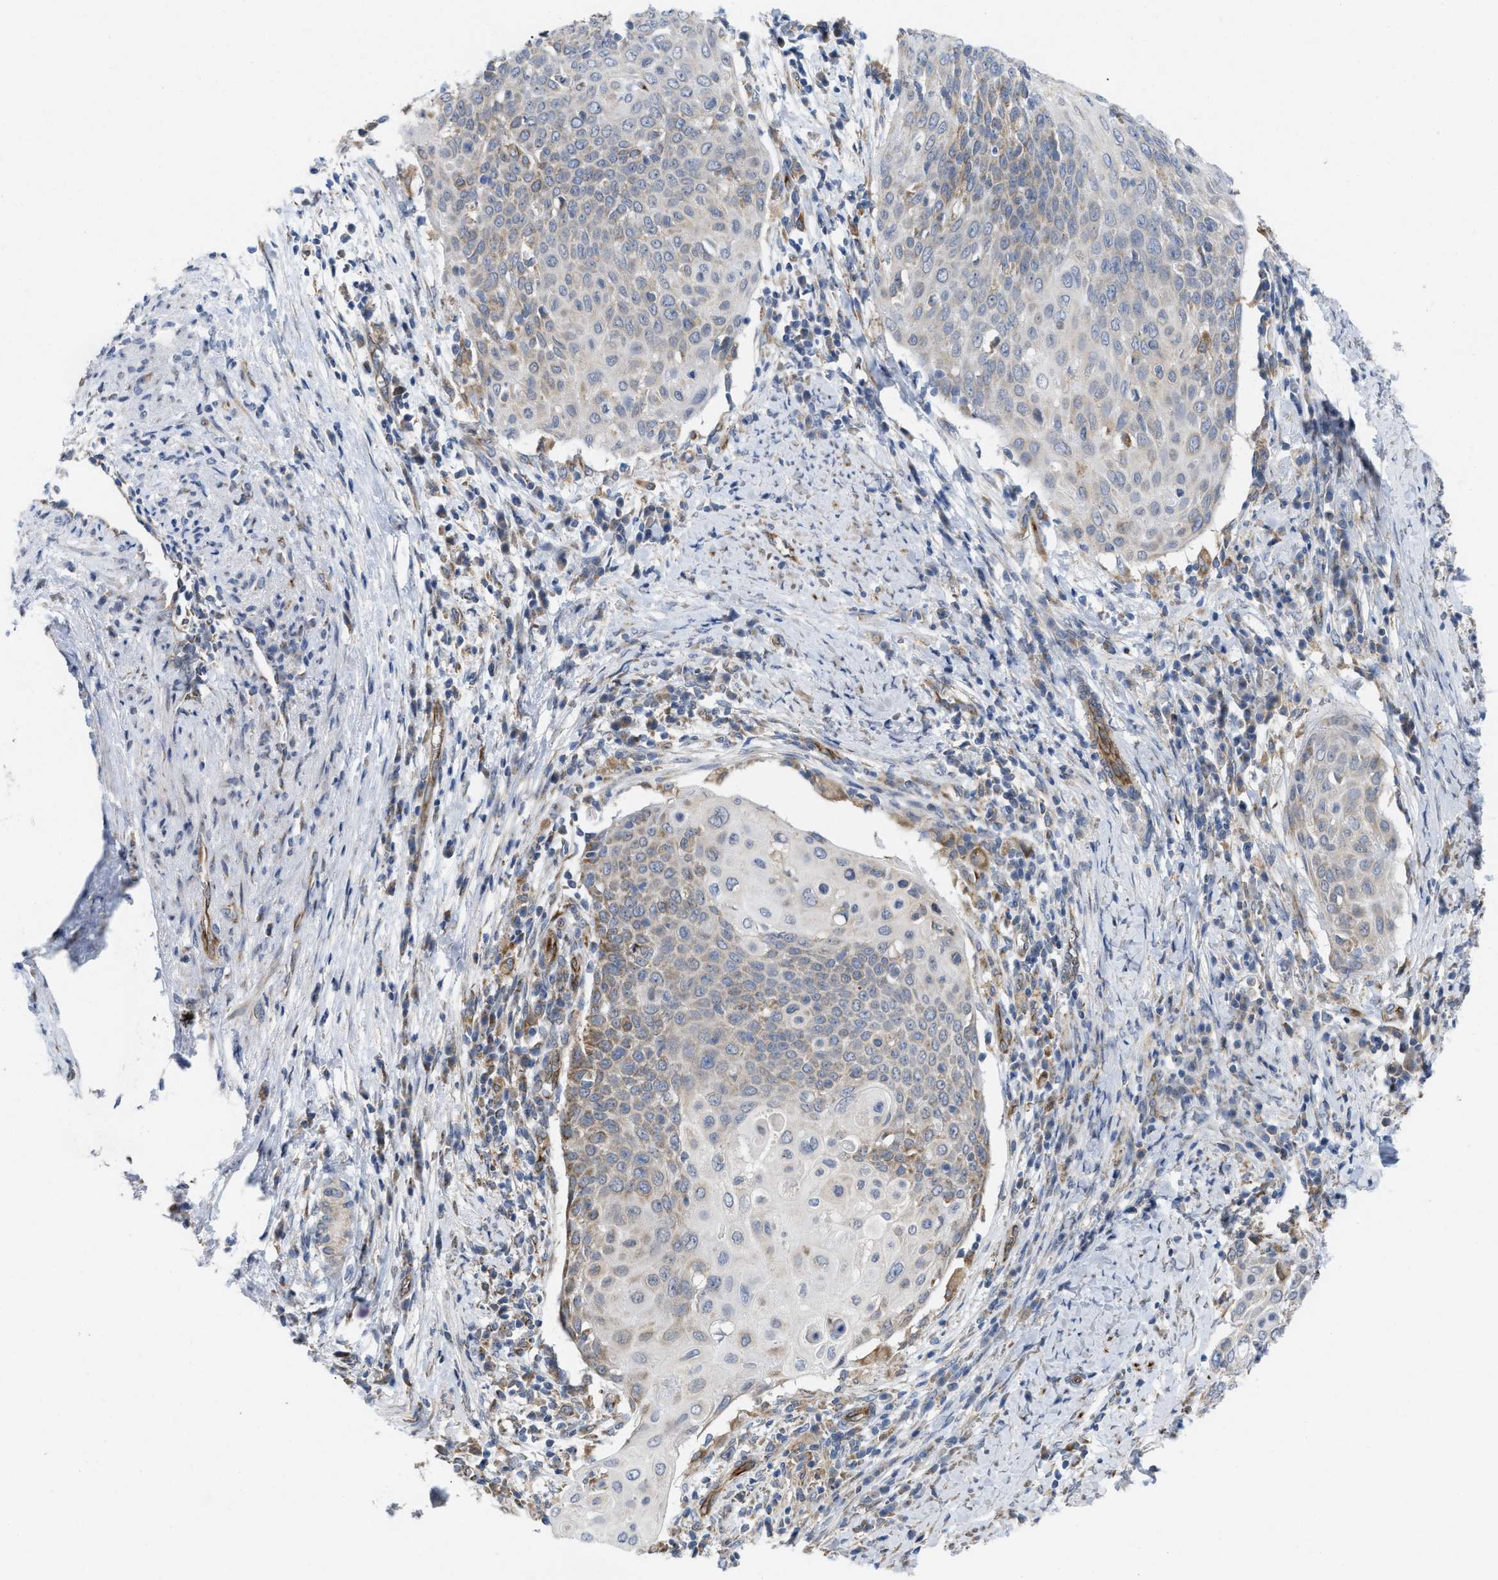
{"staining": {"intensity": "weak", "quantity": "<25%", "location": "cytoplasmic/membranous"}, "tissue": "cervical cancer", "cell_type": "Tumor cells", "image_type": "cancer", "snomed": [{"axis": "morphology", "description": "Squamous cell carcinoma, NOS"}, {"axis": "topography", "description": "Cervix"}], "caption": "DAB immunohistochemical staining of cervical cancer displays no significant positivity in tumor cells.", "gene": "EOGT", "patient": {"sex": "female", "age": 39}}